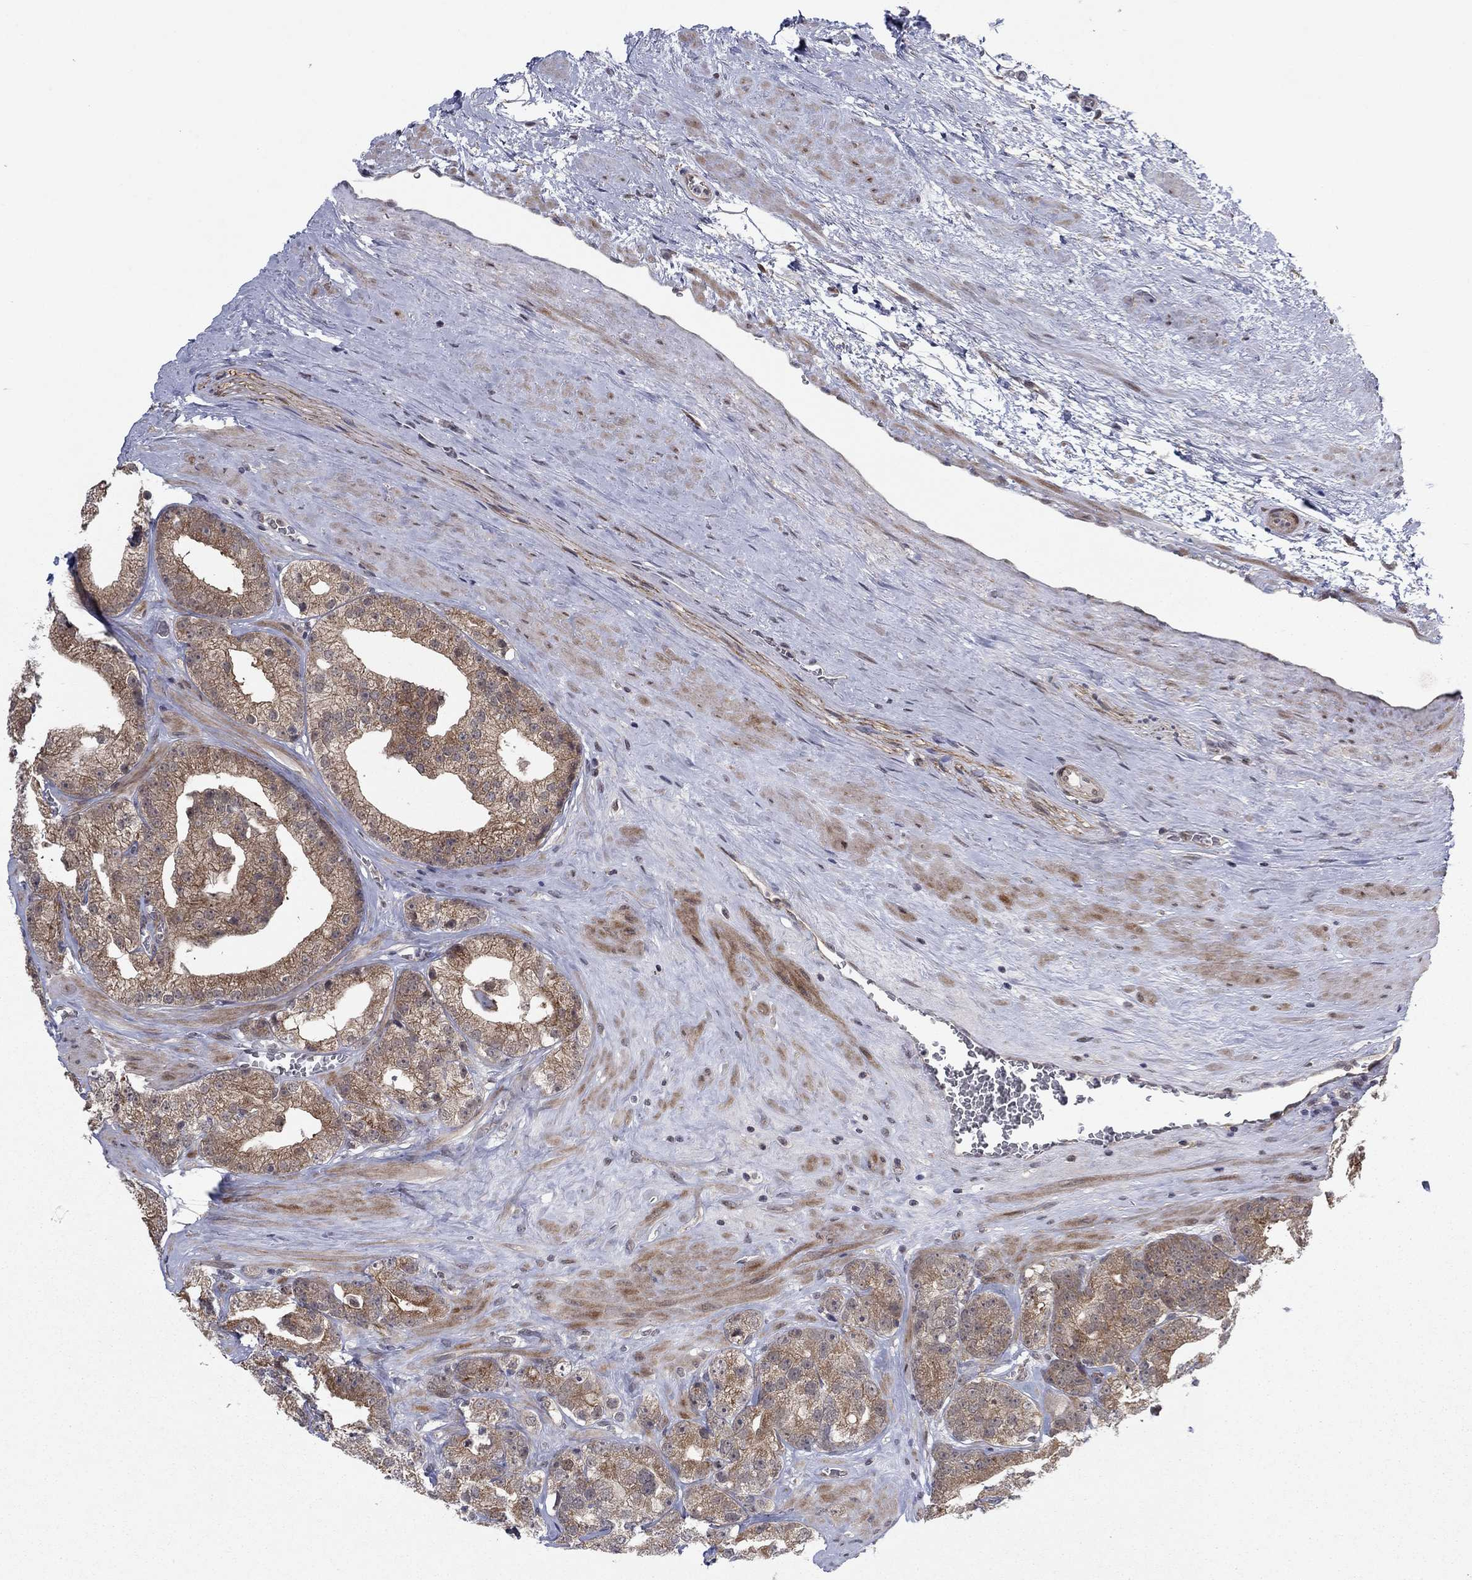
{"staining": {"intensity": "moderate", "quantity": "25%-75%", "location": "cytoplasmic/membranous"}, "tissue": "prostate cancer", "cell_type": "Tumor cells", "image_type": "cancer", "snomed": [{"axis": "morphology", "description": "Adenocarcinoma, NOS"}, {"axis": "topography", "description": "Prostate and seminal vesicle, NOS"}], "caption": "Prostate cancer stained with DAB IHC reveals medium levels of moderate cytoplasmic/membranous positivity in approximately 25%-75% of tumor cells. The staining was performed using DAB (3,3'-diaminobenzidine), with brown indicating positive protein expression. Nuclei are stained blue with hematoxylin.", "gene": "PSMC1", "patient": {"sex": "male", "age": 62}}